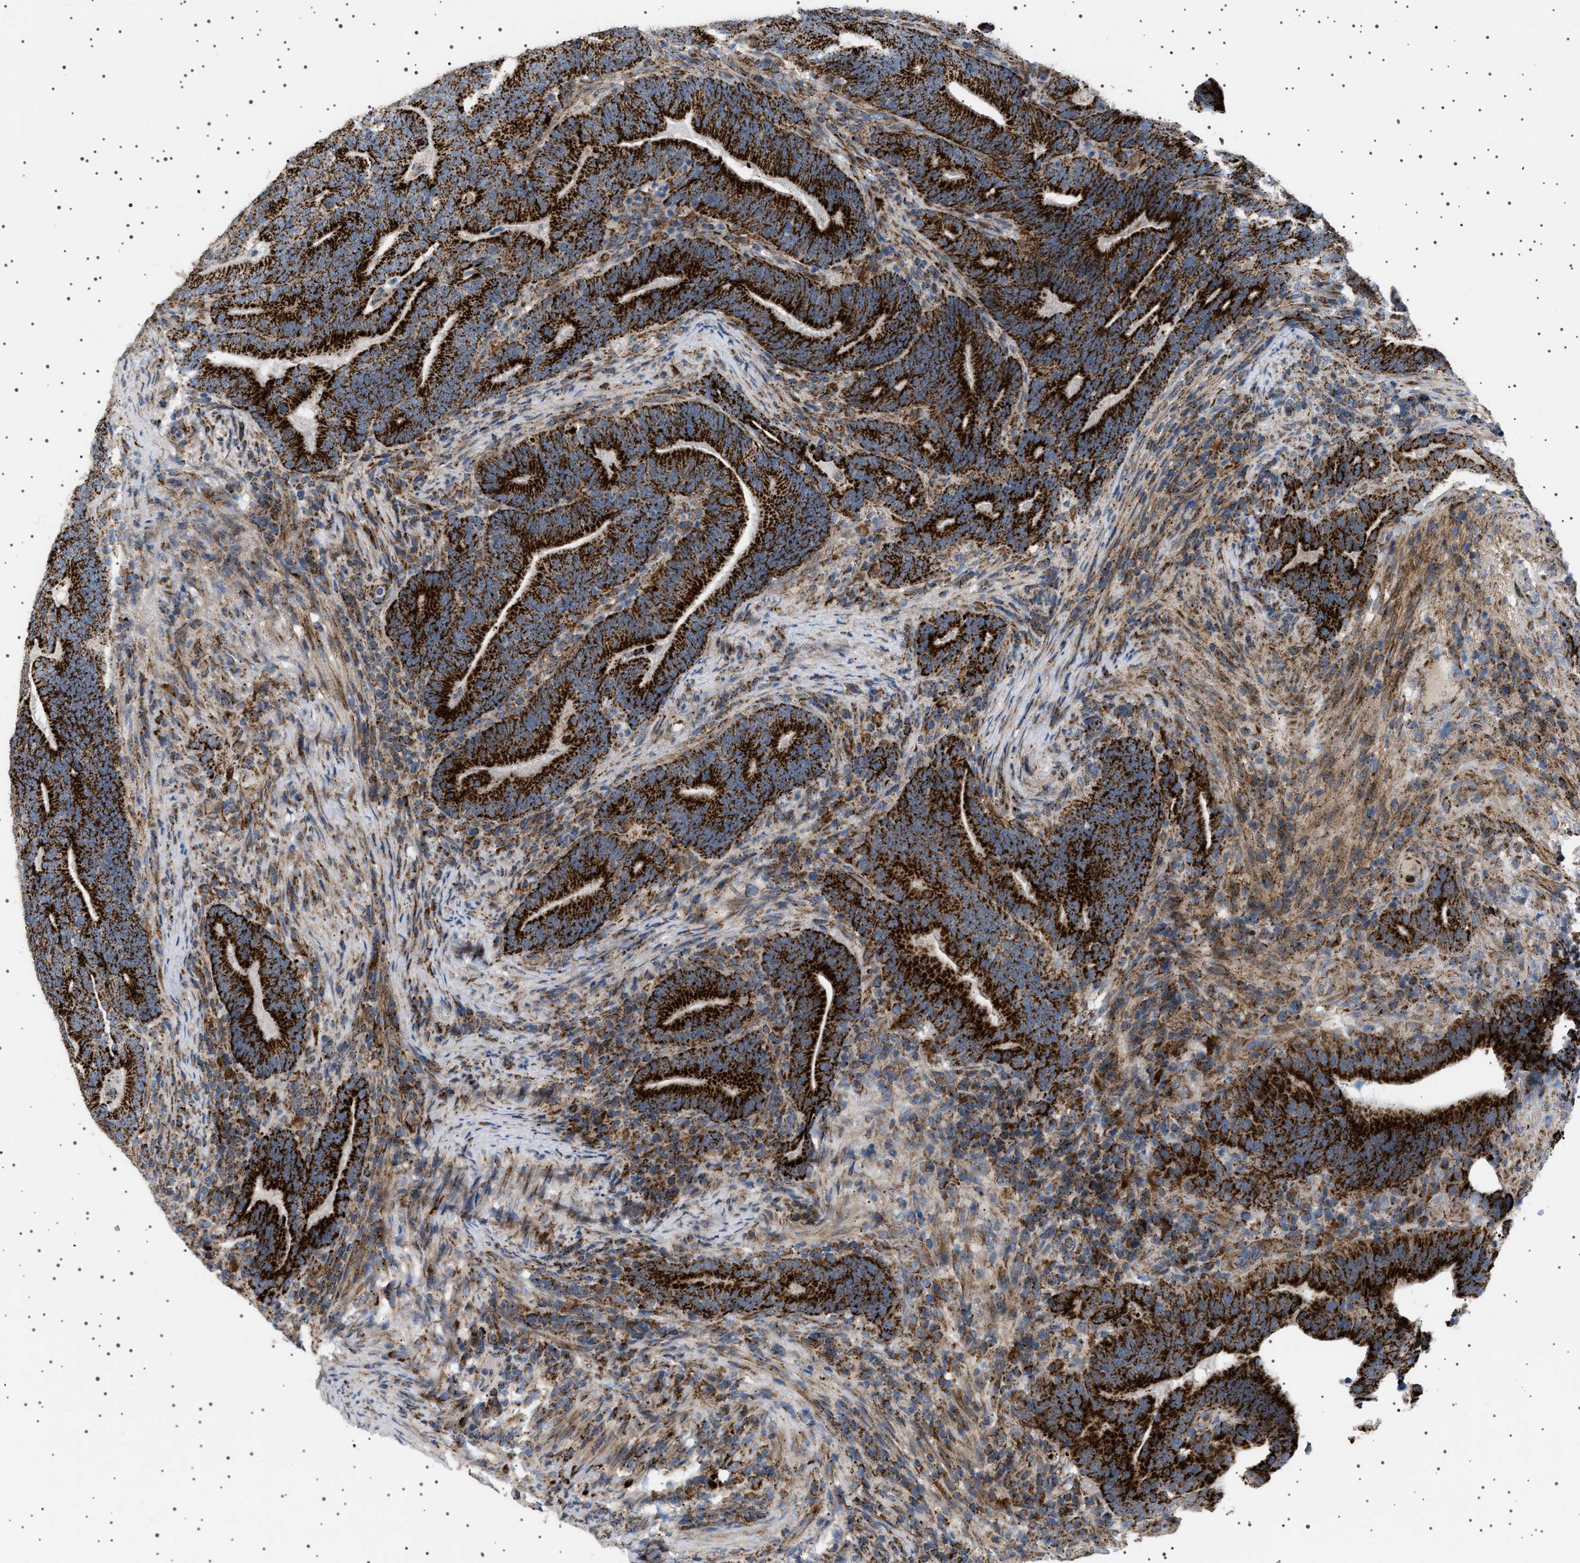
{"staining": {"intensity": "strong", "quantity": ">75%", "location": "cytoplasmic/membranous"}, "tissue": "colorectal cancer", "cell_type": "Tumor cells", "image_type": "cancer", "snomed": [{"axis": "morphology", "description": "Adenocarcinoma, NOS"}, {"axis": "topography", "description": "Colon"}], "caption": "IHC of human colorectal adenocarcinoma reveals high levels of strong cytoplasmic/membranous expression in approximately >75% of tumor cells. The protein is shown in brown color, while the nuclei are stained blue.", "gene": "UBXN8", "patient": {"sex": "female", "age": 66}}